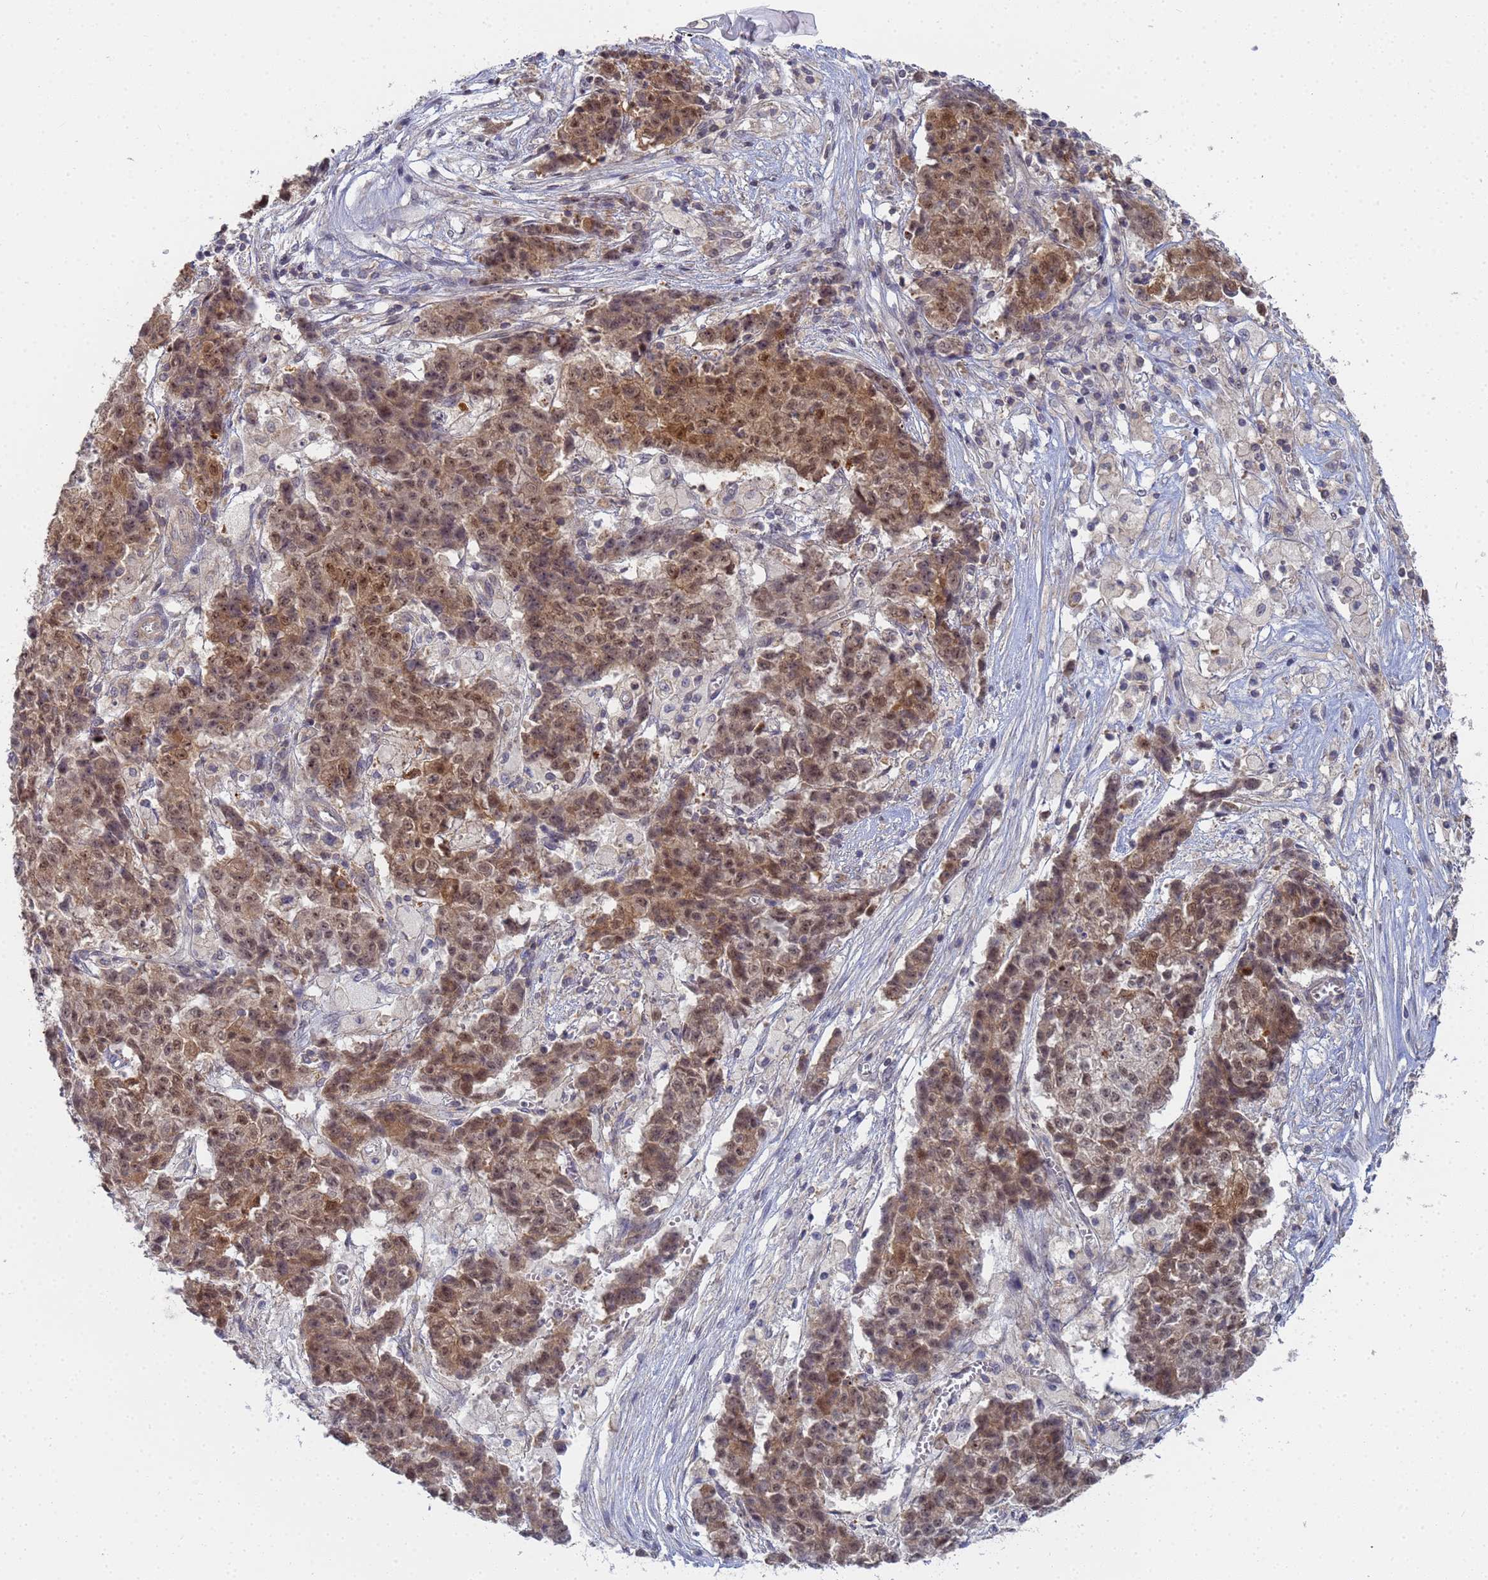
{"staining": {"intensity": "moderate", "quantity": ">75%", "location": "cytoplasmic/membranous,nuclear"}, "tissue": "ovarian cancer", "cell_type": "Tumor cells", "image_type": "cancer", "snomed": [{"axis": "morphology", "description": "Carcinoma, endometroid"}, {"axis": "topography", "description": "Ovary"}], "caption": "This image exhibits immunohistochemistry (IHC) staining of ovarian endometroid carcinoma, with medium moderate cytoplasmic/membranous and nuclear staining in approximately >75% of tumor cells.", "gene": "SHARPIN", "patient": {"sex": "female", "age": 42}}